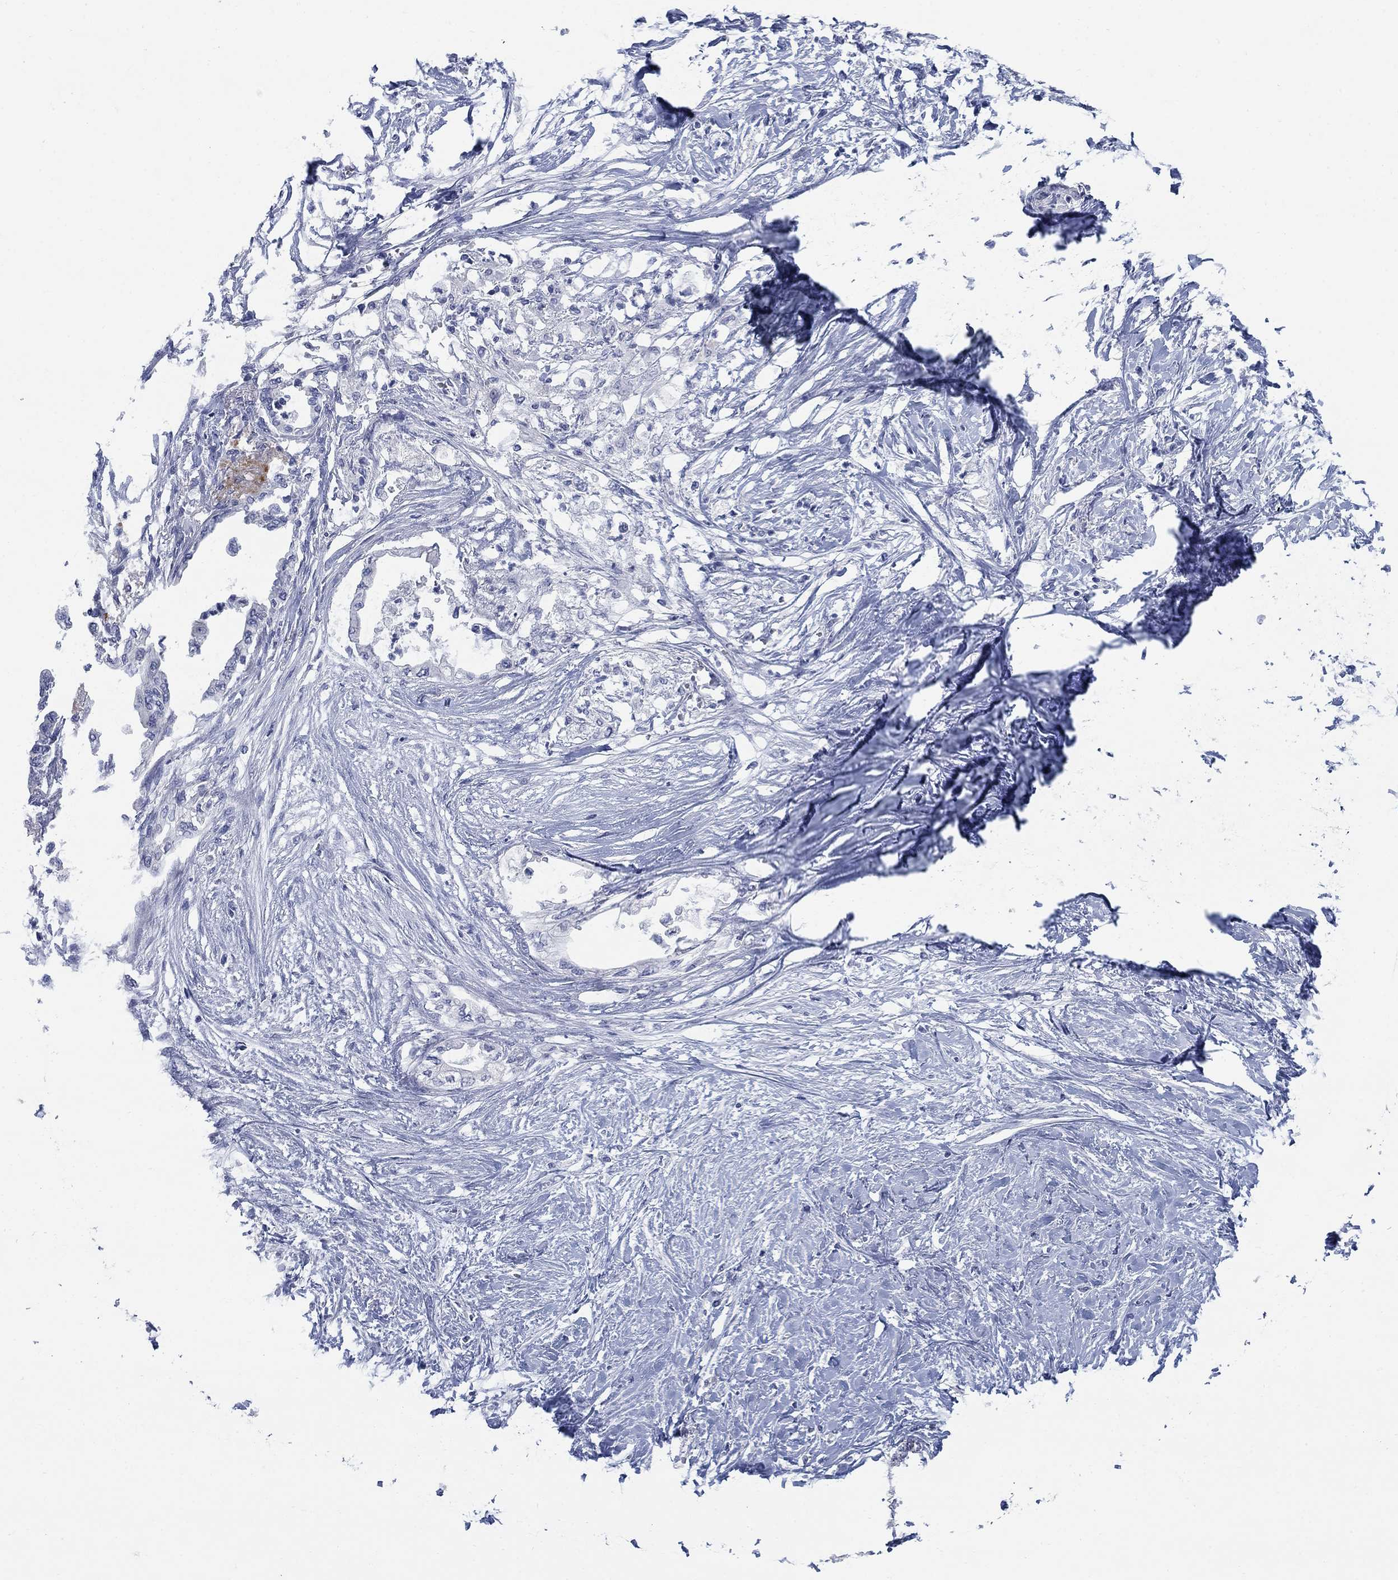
{"staining": {"intensity": "negative", "quantity": "none", "location": "none"}, "tissue": "pancreatic cancer", "cell_type": "Tumor cells", "image_type": "cancer", "snomed": [{"axis": "morphology", "description": "Normal tissue, NOS"}, {"axis": "morphology", "description": "Adenocarcinoma, NOS"}, {"axis": "topography", "description": "Pancreas"}, {"axis": "topography", "description": "Duodenum"}], "caption": "DAB immunohistochemical staining of adenocarcinoma (pancreatic) exhibits no significant expression in tumor cells. The staining was performed using DAB to visualize the protein expression in brown, while the nuclei were stained in blue with hematoxylin (Magnification: 20x).", "gene": "DNER", "patient": {"sex": "female", "age": 60}}